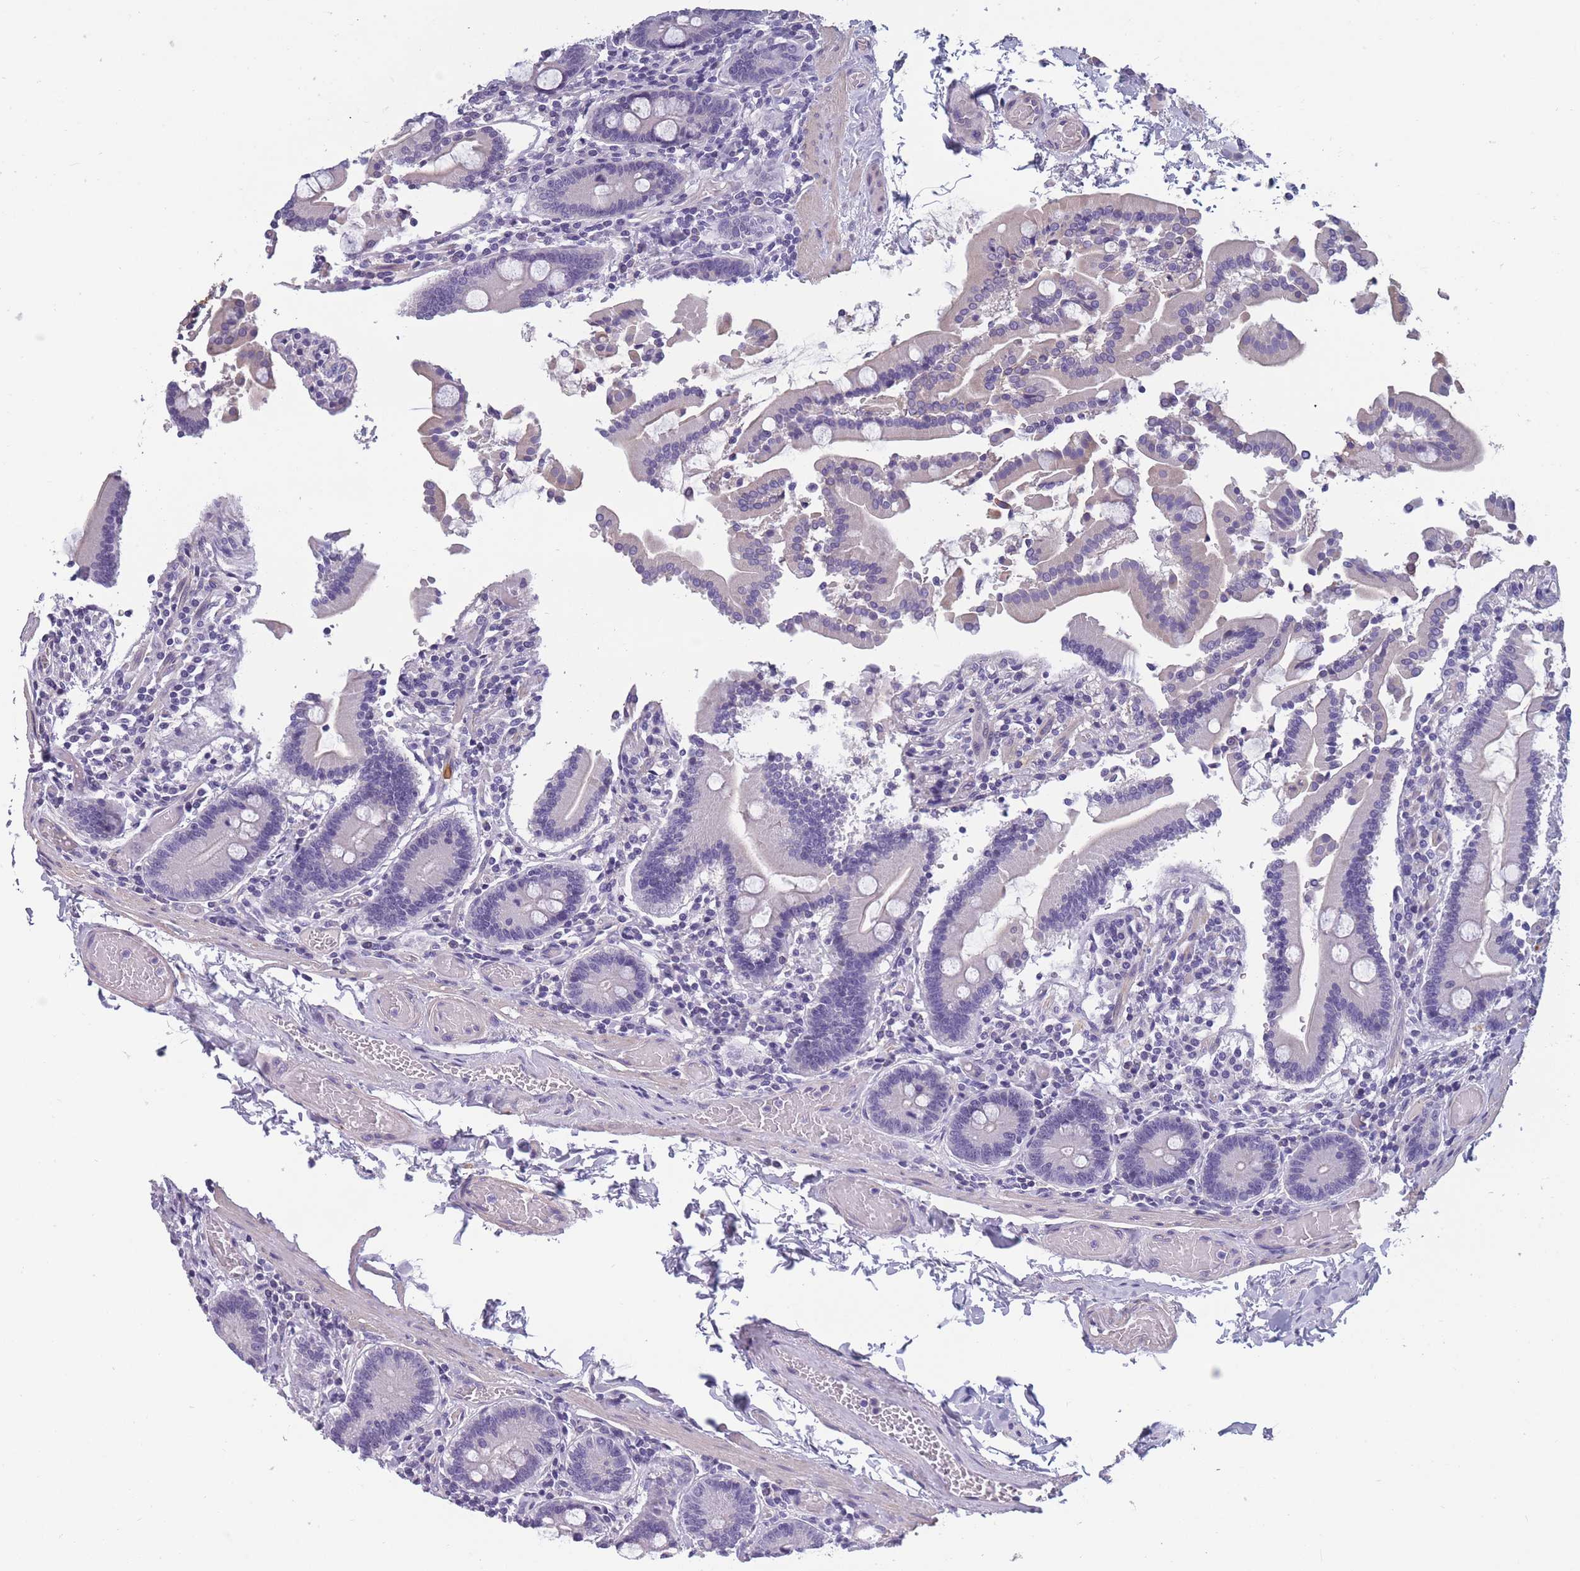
{"staining": {"intensity": "negative", "quantity": "none", "location": "none"}, "tissue": "duodenum", "cell_type": "Glandular cells", "image_type": "normal", "snomed": [{"axis": "morphology", "description": "Normal tissue, NOS"}, {"axis": "topography", "description": "Duodenum"}], "caption": "A histopathology image of duodenum stained for a protein reveals no brown staining in glandular cells. (Brightfield microscopy of DAB (3,3'-diaminobenzidine) immunohistochemistry at high magnification).", "gene": "OR4C5", "patient": {"sex": "male", "age": 55}}